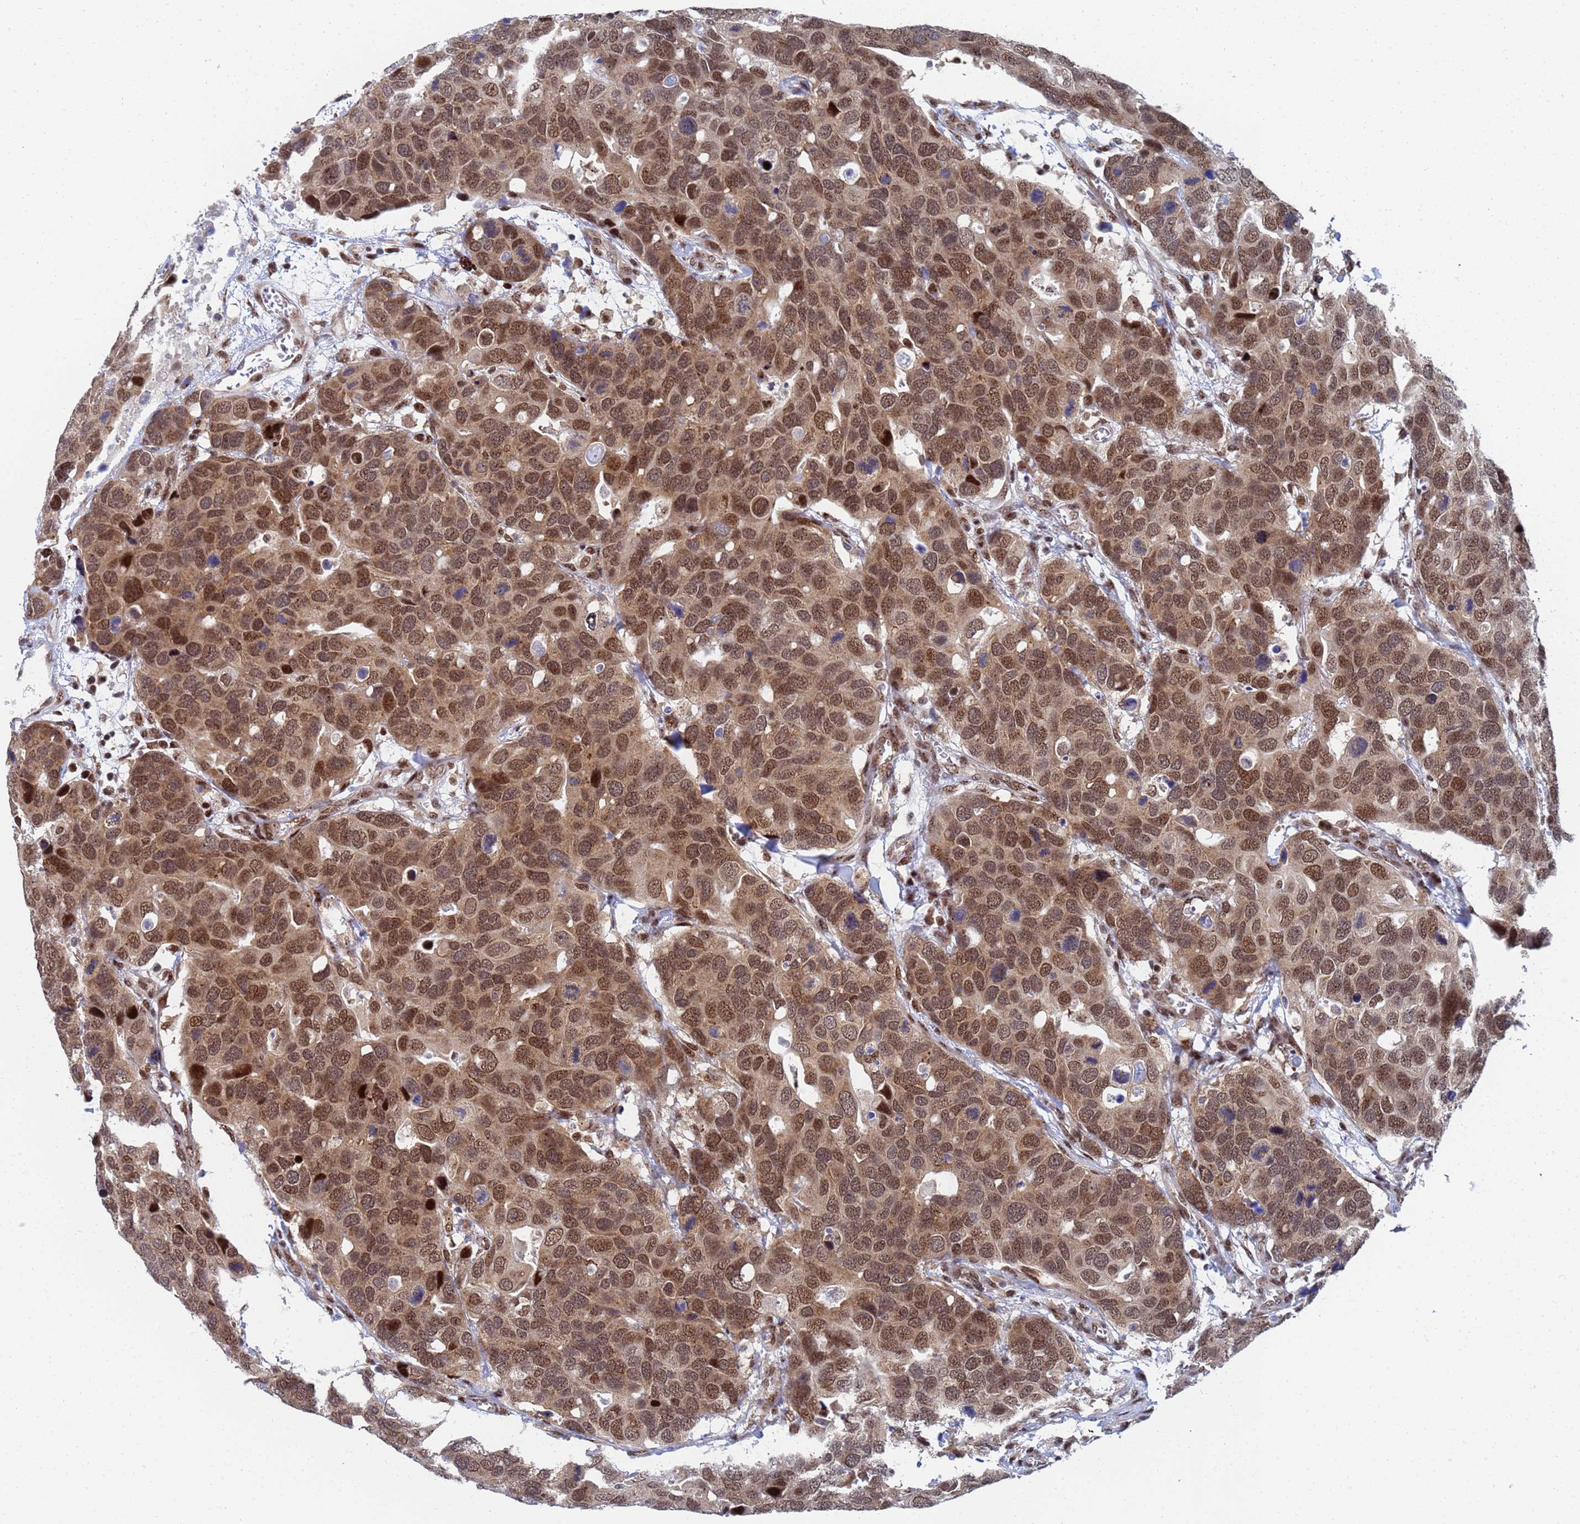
{"staining": {"intensity": "moderate", "quantity": ">75%", "location": "nuclear"}, "tissue": "breast cancer", "cell_type": "Tumor cells", "image_type": "cancer", "snomed": [{"axis": "morphology", "description": "Duct carcinoma"}, {"axis": "topography", "description": "Breast"}], "caption": "IHC (DAB (3,3'-diaminobenzidine)) staining of breast cancer exhibits moderate nuclear protein staining in about >75% of tumor cells. (IHC, brightfield microscopy, high magnification).", "gene": "AP5Z1", "patient": {"sex": "female", "age": 83}}